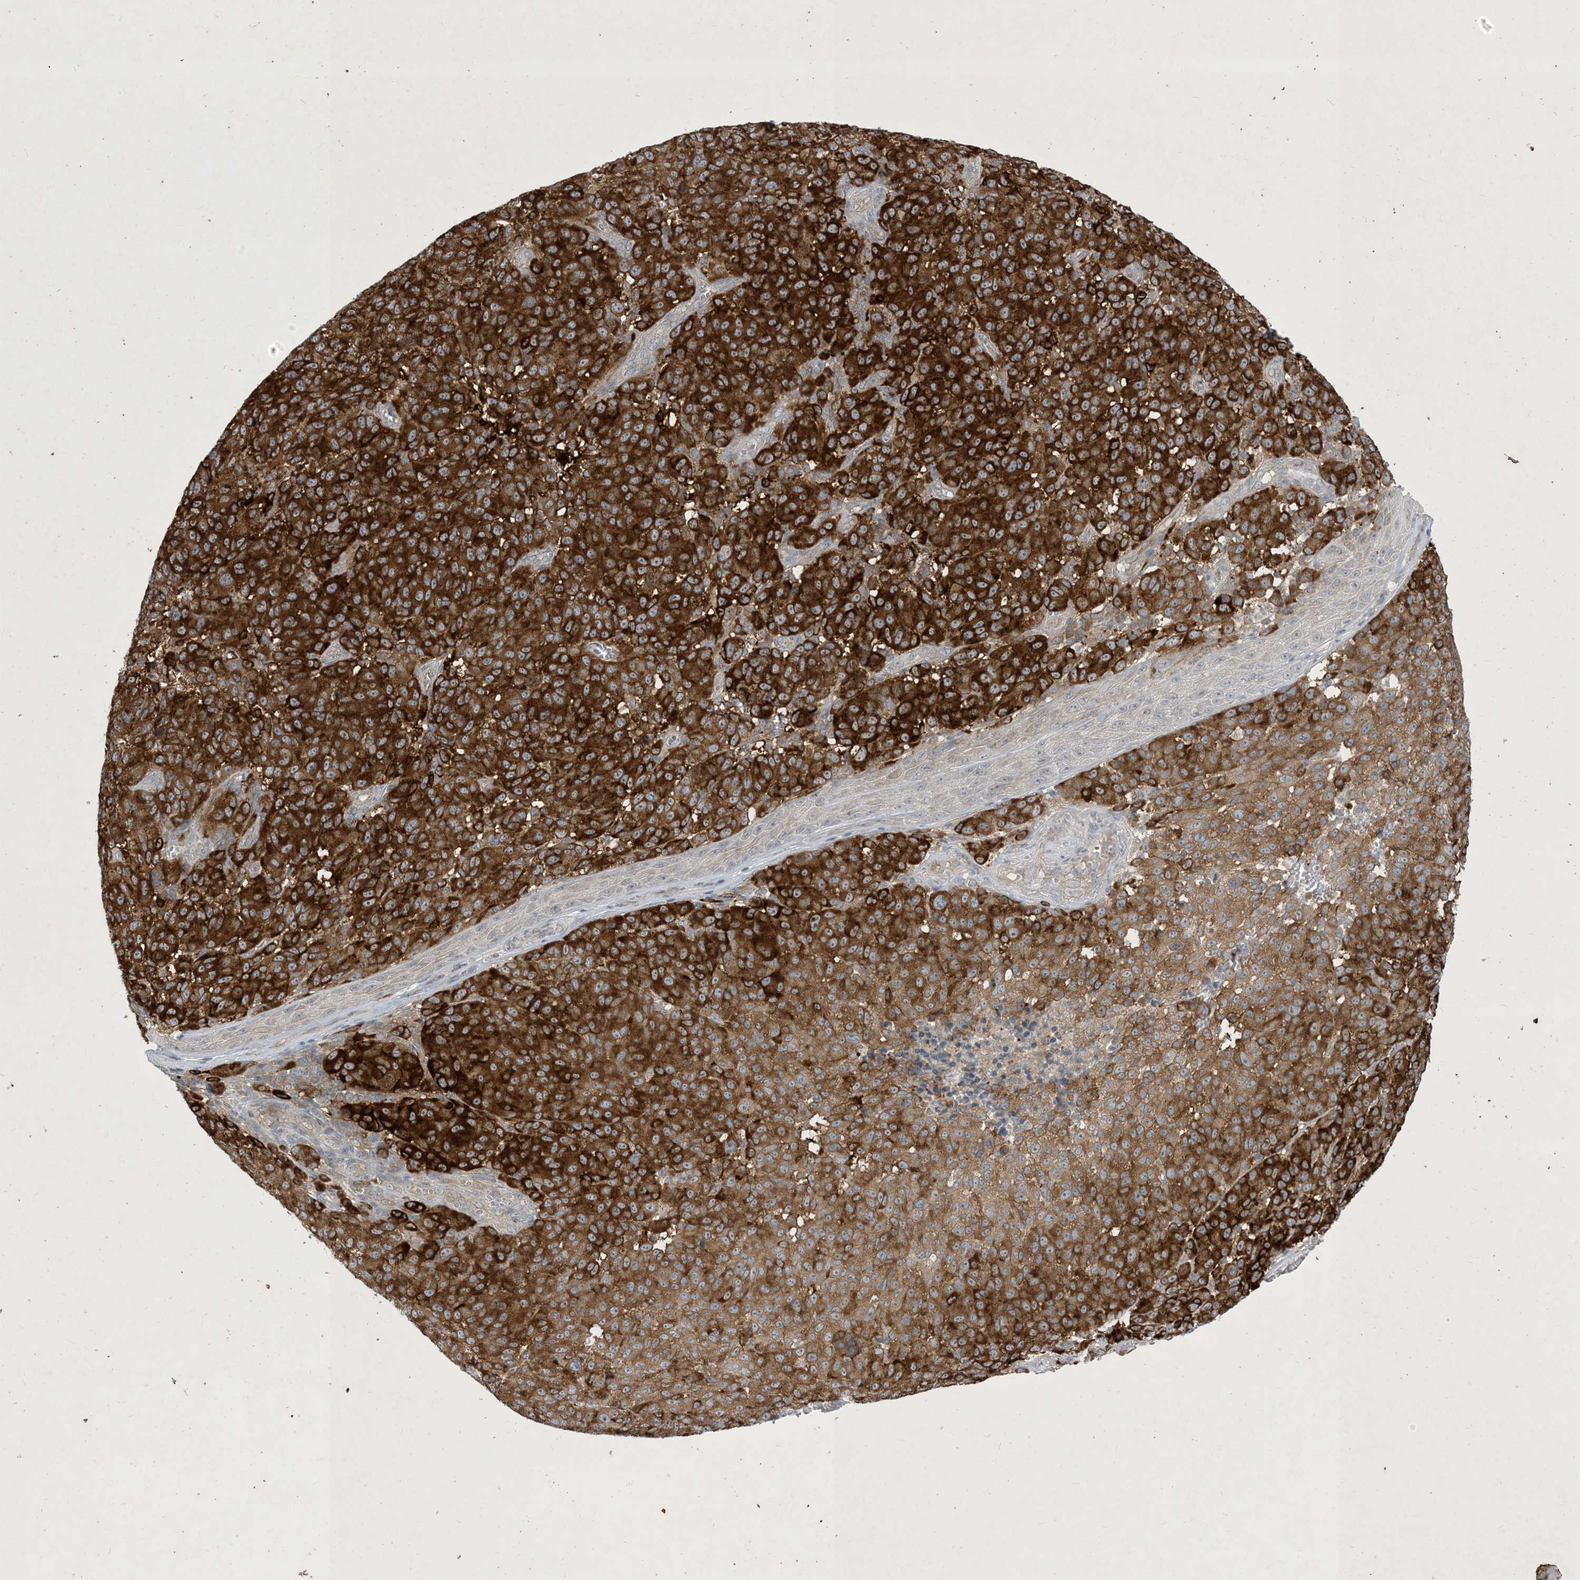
{"staining": {"intensity": "strong", "quantity": "25%-75%", "location": "cytoplasmic/membranous"}, "tissue": "melanoma", "cell_type": "Tumor cells", "image_type": "cancer", "snomed": [{"axis": "morphology", "description": "Malignant melanoma, NOS"}, {"axis": "topography", "description": "Skin"}], "caption": "Tumor cells demonstrate high levels of strong cytoplasmic/membranous staining in approximately 25%-75% of cells in melanoma.", "gene": "CDS1", "patient": {"sex": "male", "age": 49}}